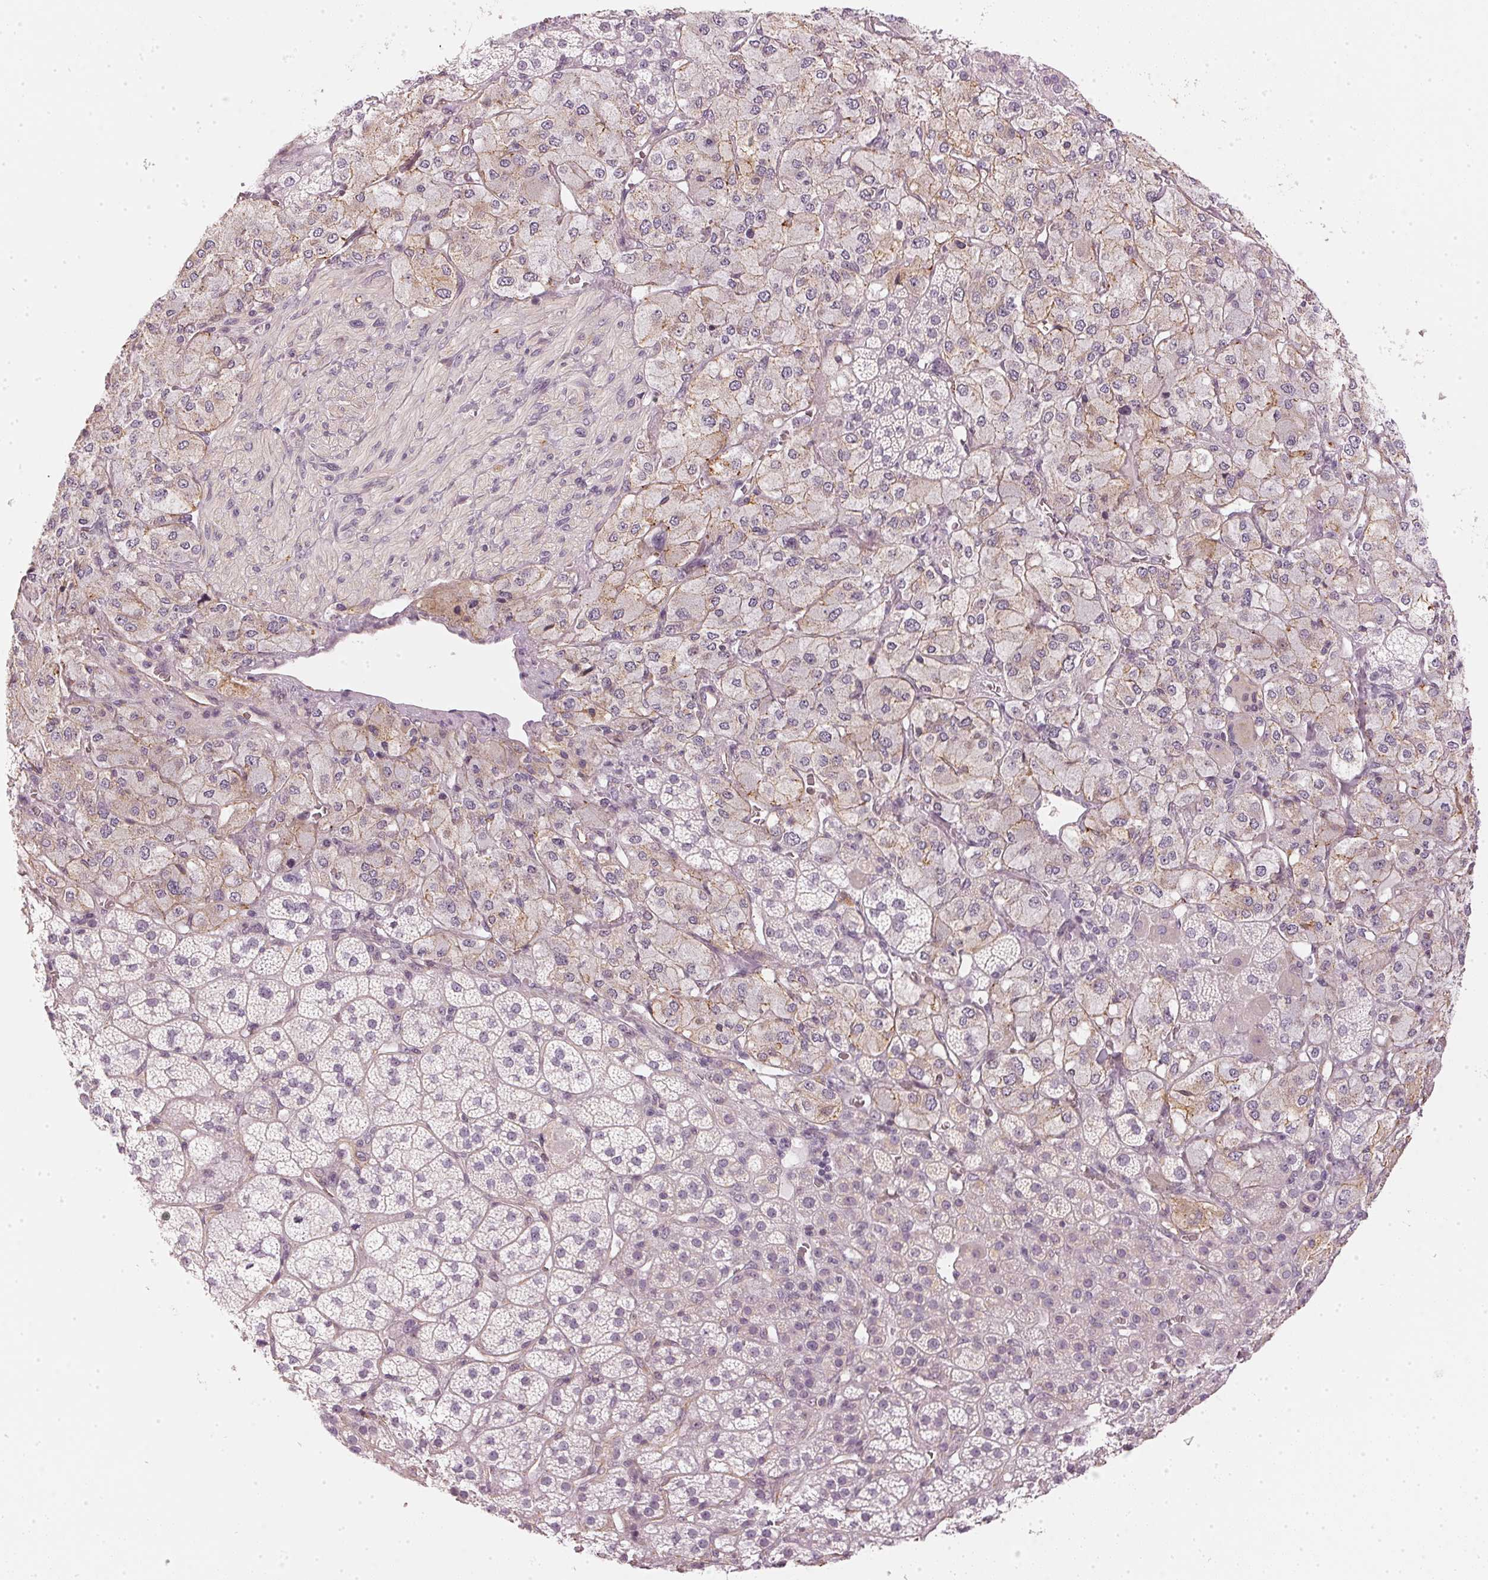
{"staining": {"intensity": "weak", "quantity": "<25%", "location": "cytoplasmic/membranous"}, "tissue": "adrenal gland", "cell_type": "Glandular cells", "image_type": "normal", "snomed": [{"axis": "morphology", "description": "Normal tissue, NOS"}, {"axis": "topography", "description": "Adrenal gland"}], "caption": "This is a image of IHC staining of unremarkable adrenal gland, which shows no positivity in glandular cells. The staining was performed using DAB (3,3'-diaminobenzidine) to visualize the protein expression in brown, while the nuclei were stained in blue with hematoxylin (Magnification: 20x).", "gene": "APLP1", "patient": {"sex": "female", "age": 60}}